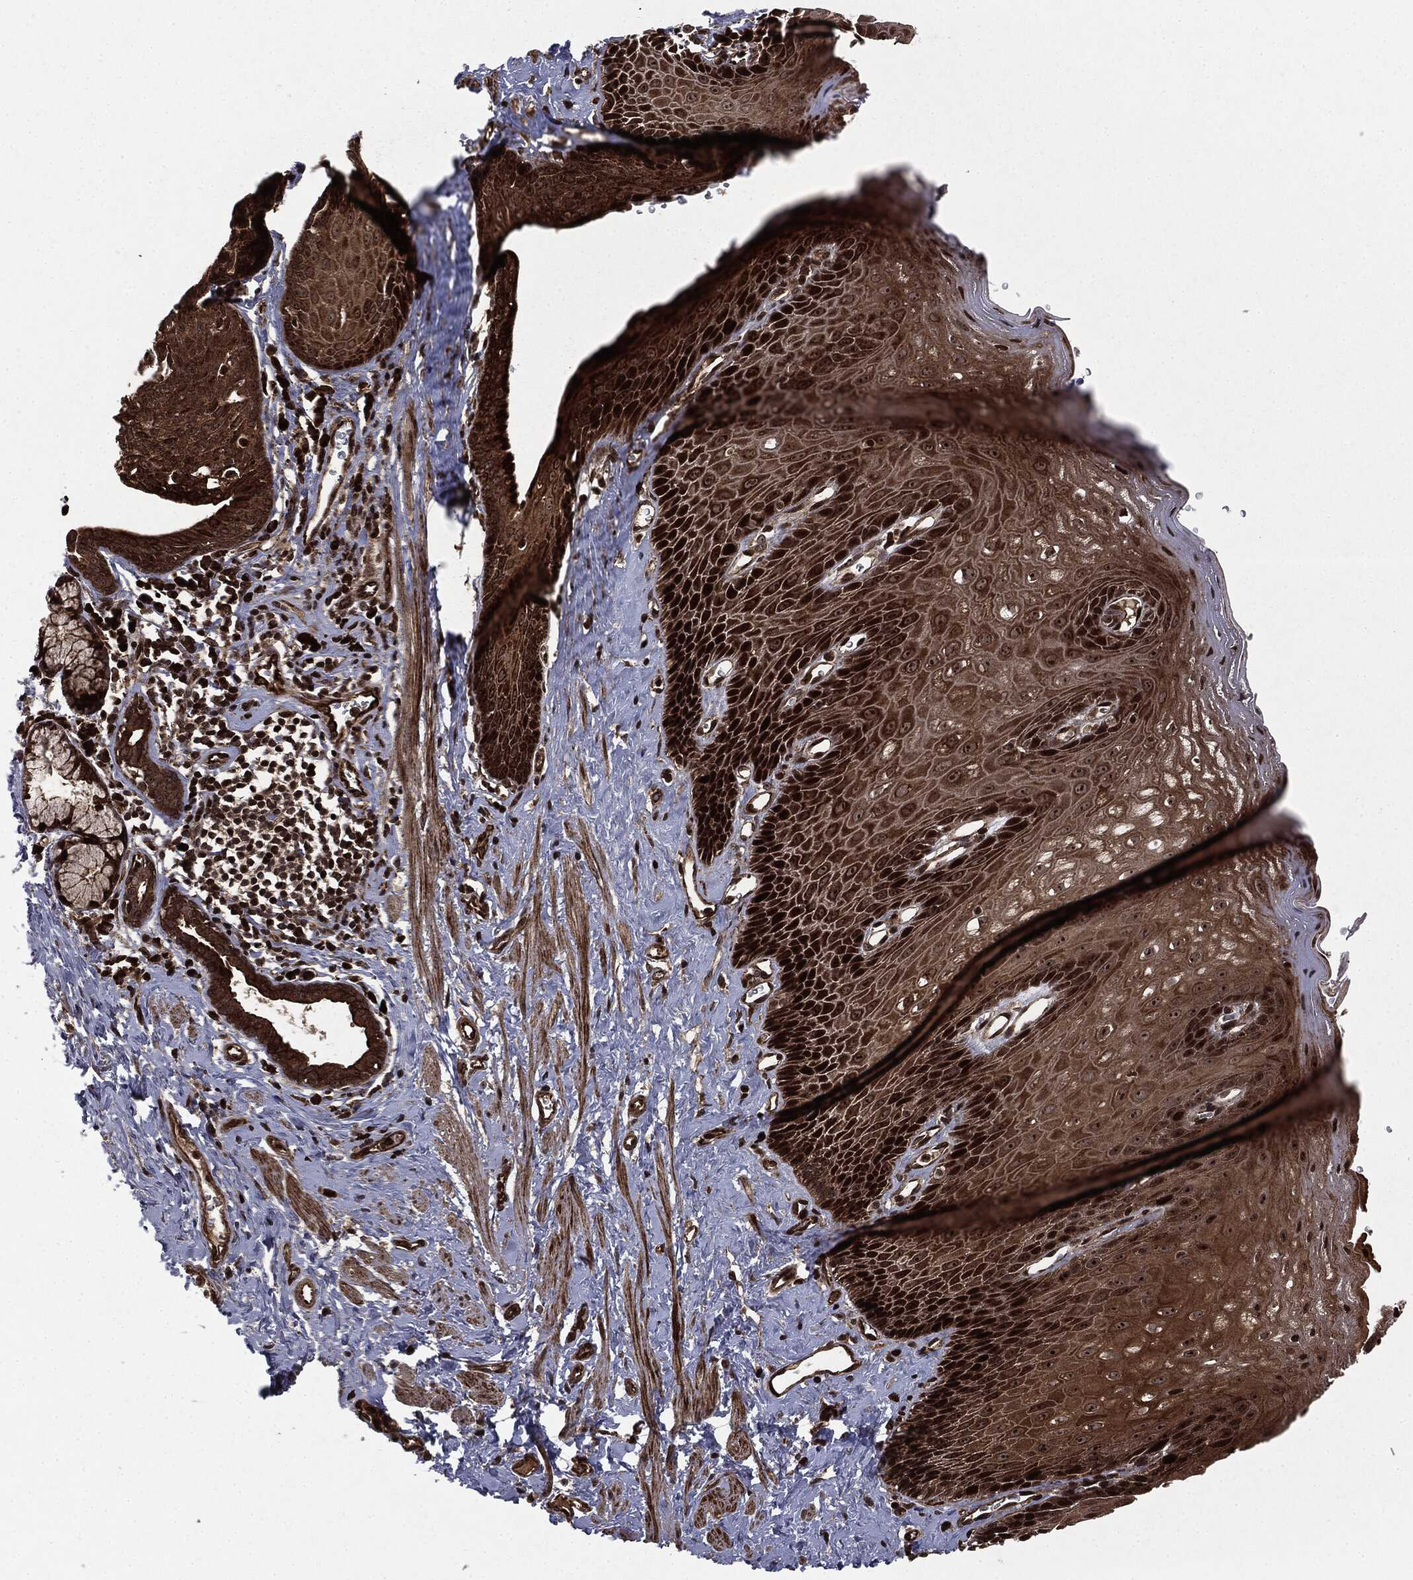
{"staining": {"intensity": "strong", "quantity": ">75%", "location": "cytoplasmic/membranous,nuclear"}, "tissue": "esophagus", "cell_type": "Squamous epithelial cells", "image_type": "normal", "snomed": [{"axis": "morphology", "description": "Normal tissue, NOS"}, {"axis": "topography", "description": "Esophagus"}], "caption": "The image reveals immunohistochemical staining of normal esophagus. There is strong cytoplasmic/membranous,nuclear positivity is present in about >75% of squamous epithelial cells. (DAB IHC, brown staining for protein, blue staining for nuclei).", "gene": "CARD6", "patient": {"sex": "male", "age": 64}}